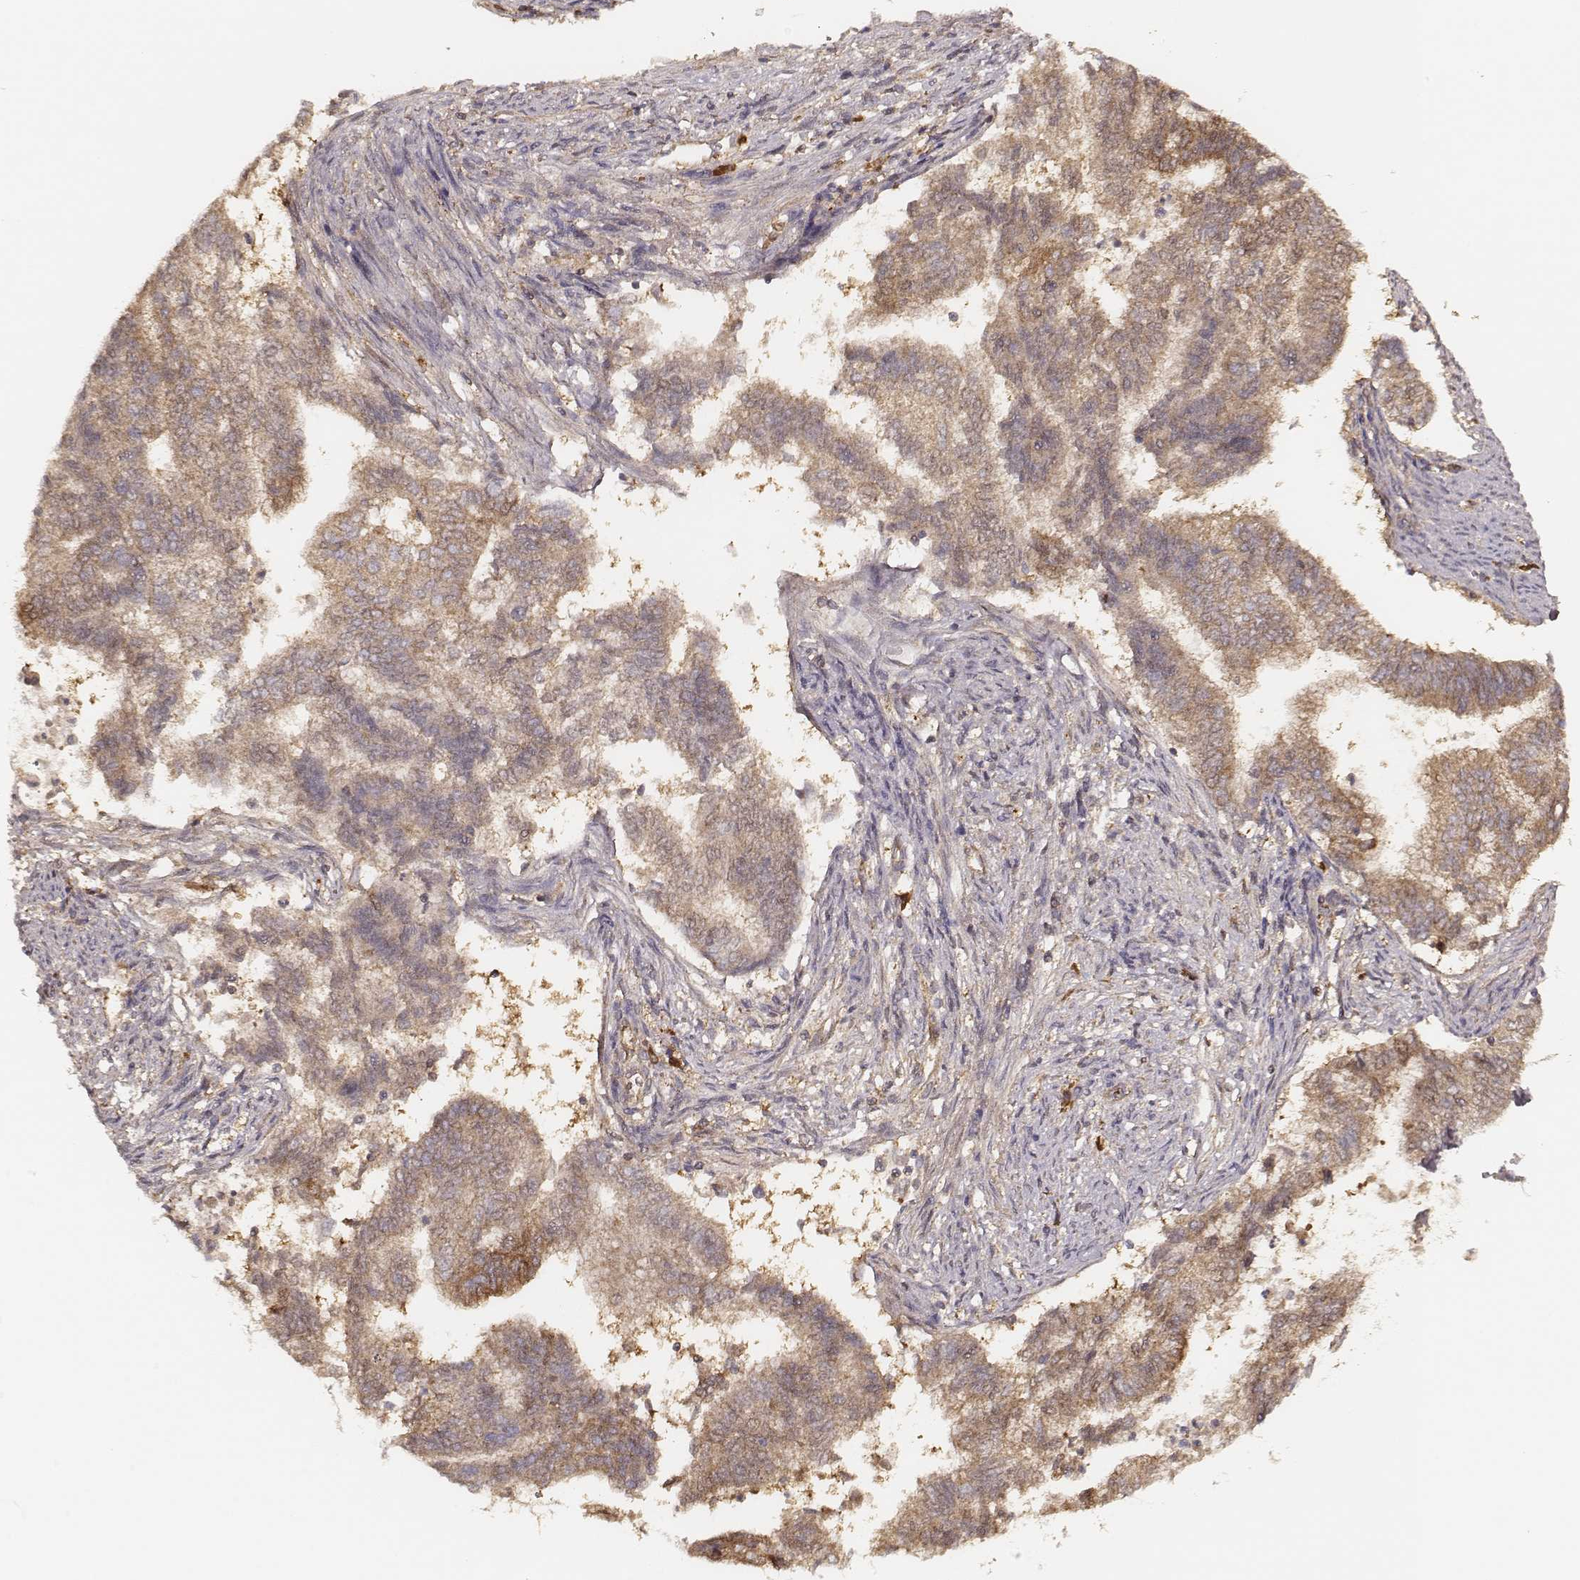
{"staining": {"intensity": "moderate", "quantity": ">75%", "location": "cytoplasmic/membranous"}, "tissue": "endometrial cancer", "cell_type": "Tumor cells", "image_type": "cancer", "snomed": [{"axis": "morphology", "description": "Adenocarcinoma, NOS"}, {"axis": "topography", "description": "Endometrium"}], "caption": "The image displays immunohistochemical staining of endometrial adenocarcinoma. There is moderate cytoplasmic/membranous staining is identified in about >75% of tumor cells.", "gene": "CARS1", "patient": {"sex": "female", "age": 65}}